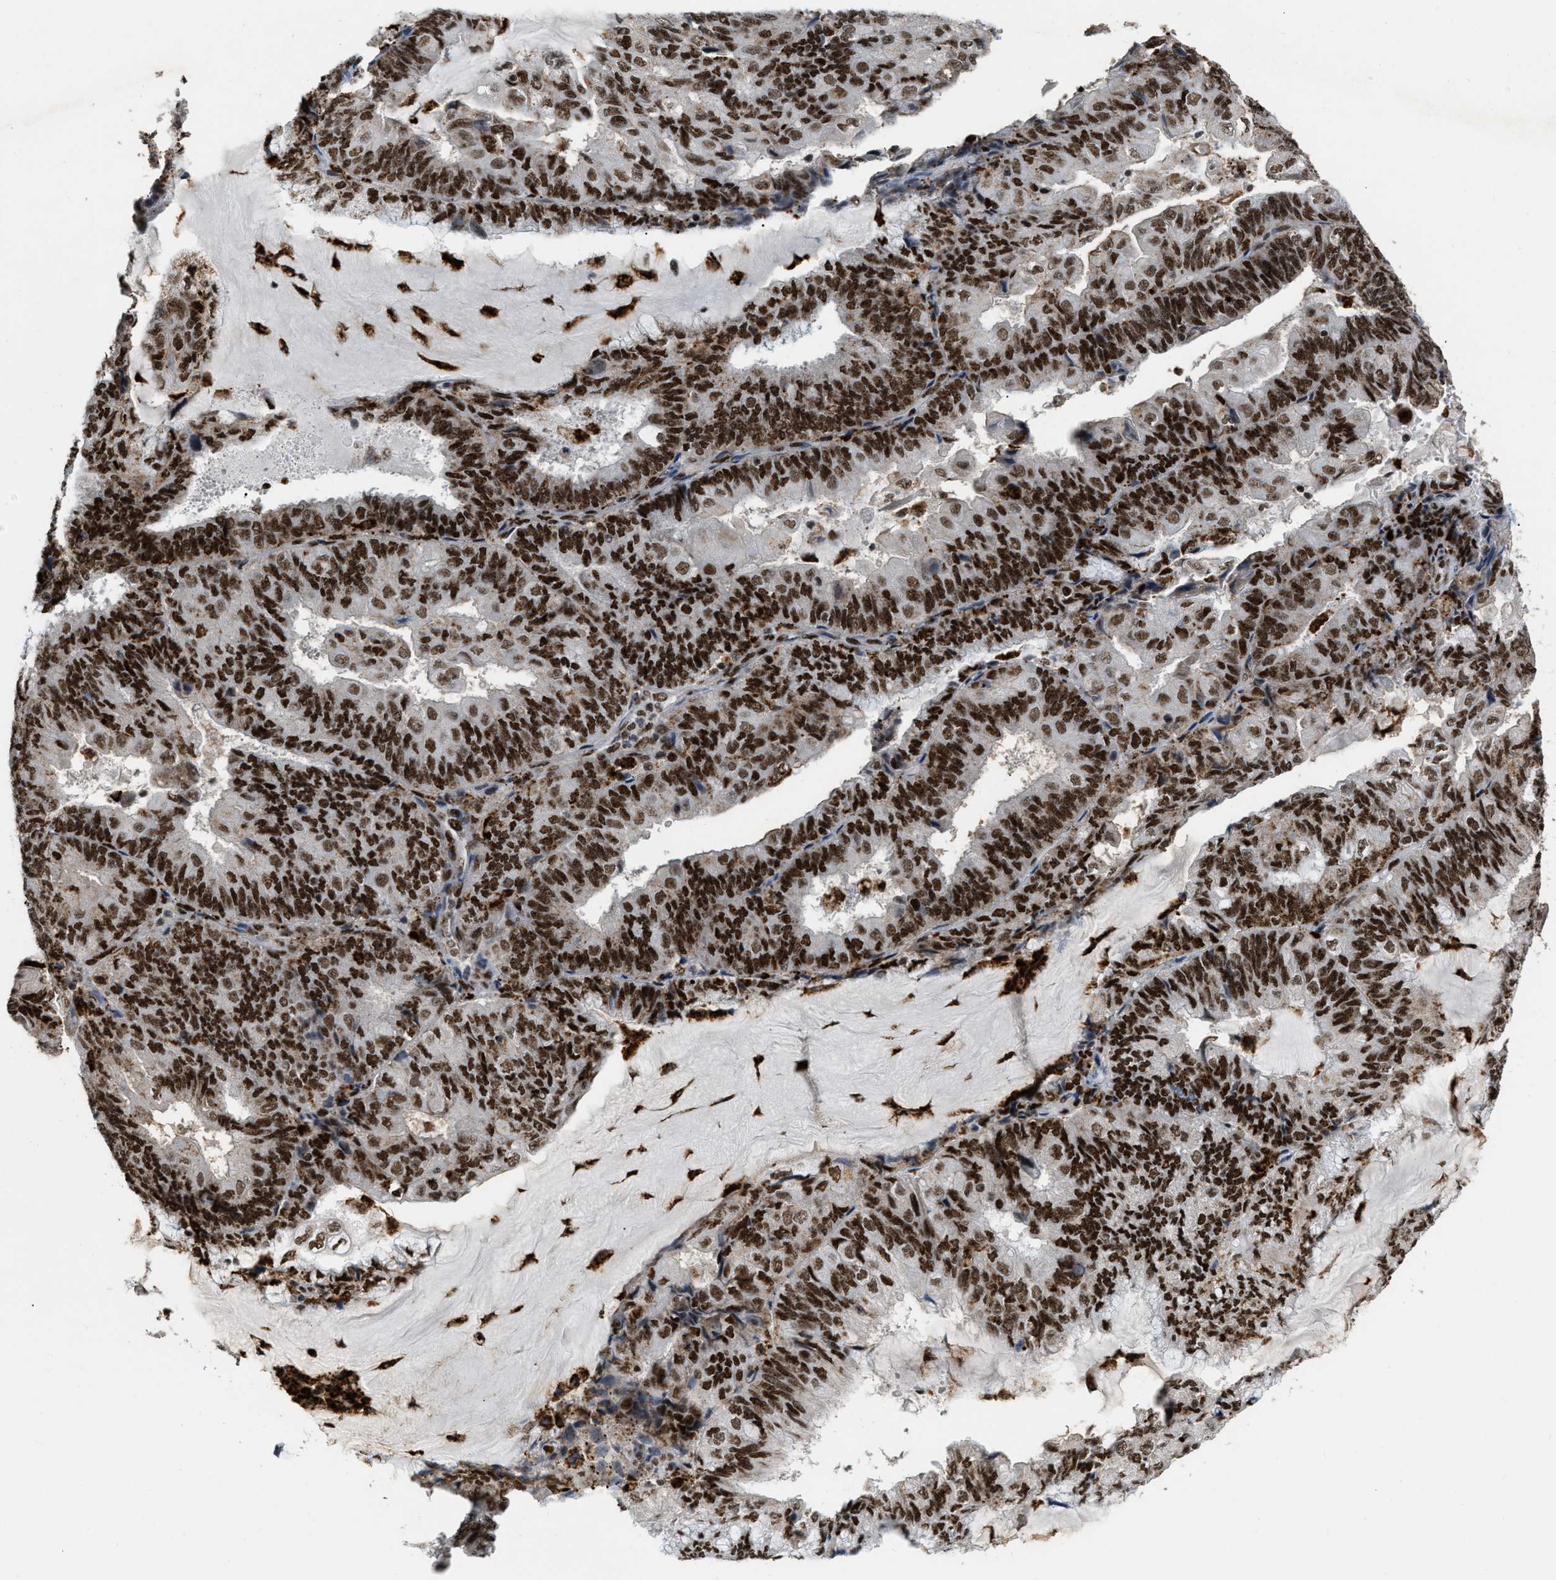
{"staining": {"intensity": "strong", "quantity": ">75%", "location": "nuclear"}, "tissue": "endometrial cancer", "cell_type": "Tumor cells", "image_type": "cancer", "snomed": [{"axis": "morphology", "description": "Adenocarcinoma, NOS"}, {"axis": "topography", "description": "Endometrium"}], "caption": "Protein analysis of endometrial cancer (adenocarcinoma) tissue demonstrates strong nuclear staining in about >75% of tumor cells.", "gene": "NUMA1", "patient": {"sex": "female", "age": 81}}